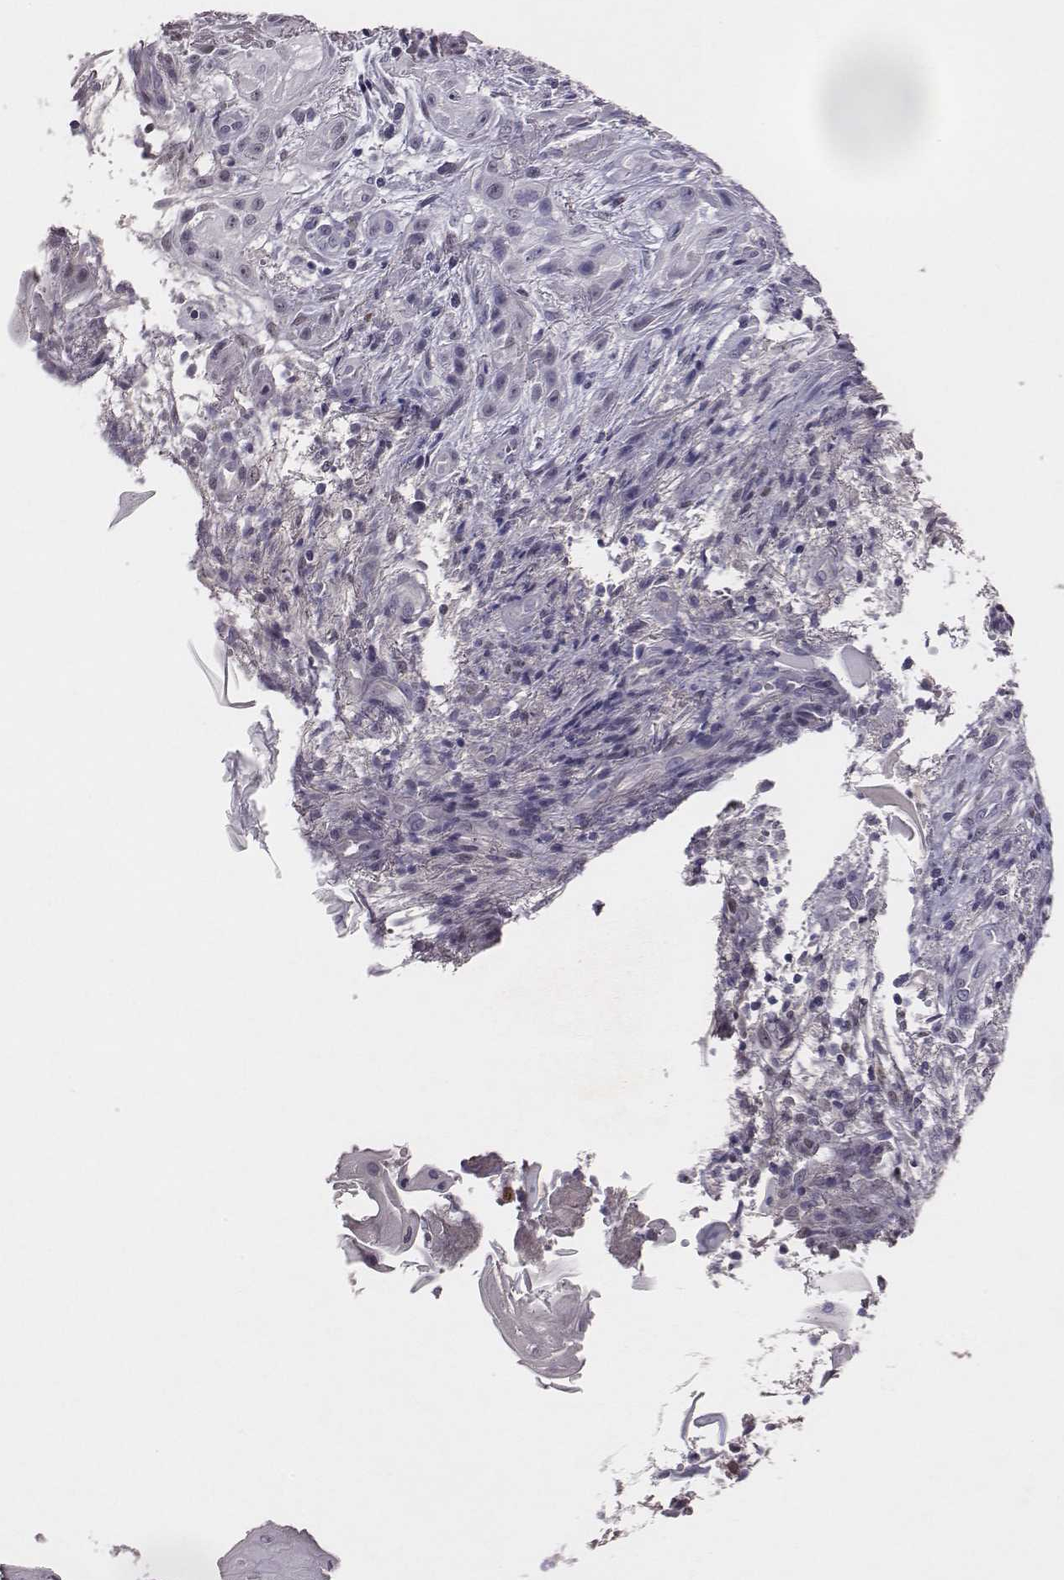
{"staining": {"intensity": "moderate", "quantity": "<25%", "location": "nuclear"}, "tissue": "skin cancer", "cell_type": "Tumor cells", "image_type": "cancer", "snomed": [{"axis": "morphology", "description": "Squamous cell carcinoma, NOS"}, {"axis": "topography", "description": "Skin"}], "caption": "Protein expression analysis of human skin cancer reveals moderate nuclear staining in about <25% of tumor cells.", "gene": "EN1", "patient": {"sex": "male", "age": 62}}